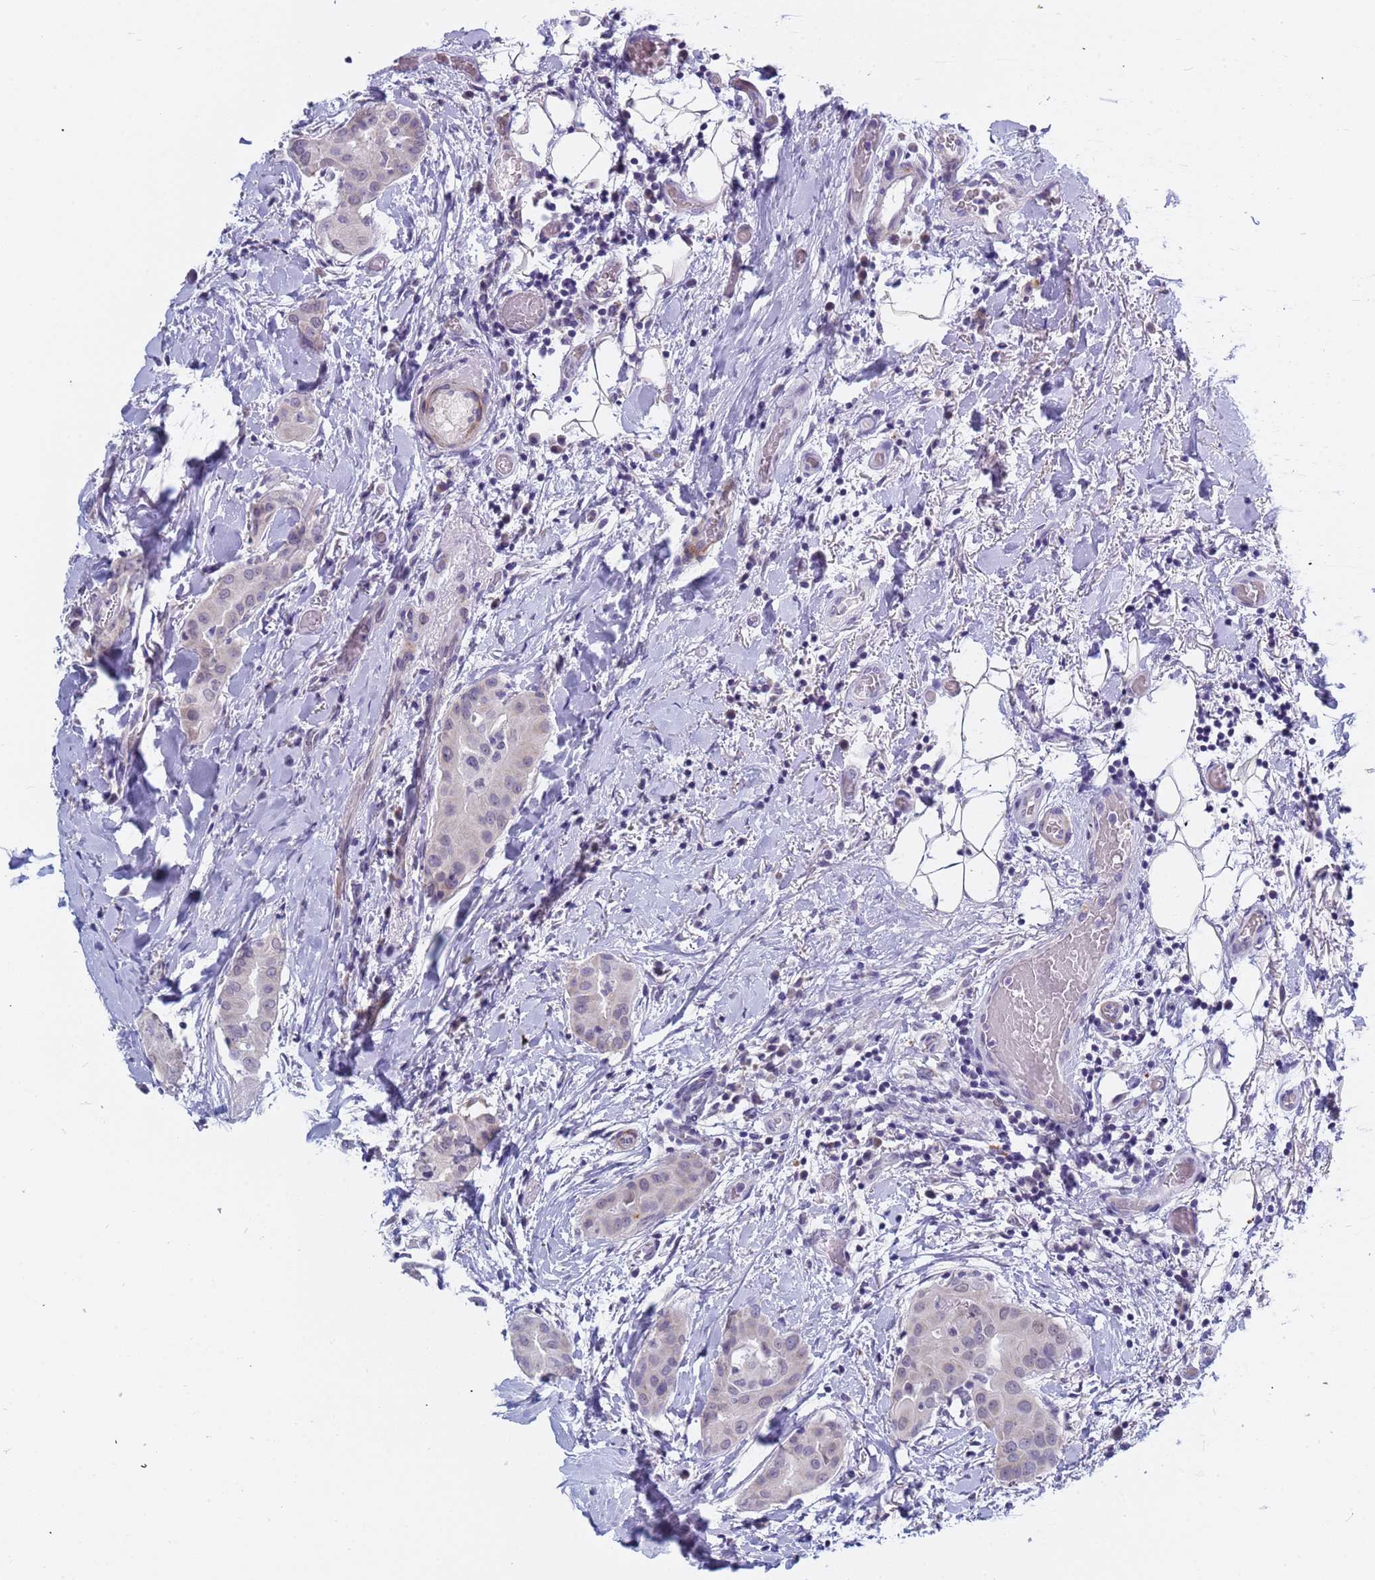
{"staining": {"intensity": "negative", "quantity": "none", "location": "none"}, "tissue": "thyroid cancer", "cell_type": "Tumor cells", "image_type": "cancer", "snomed": [{"axis": "morphology", "description": "Papillary adenocarcinoma, NOS"}, {"axis": "topography", "description": "Thyroid gland"}], "caption": "Thyroid cancer was stained to show a protein in brown. There is no significant staining in tumor cells. (Brightfield microscopy of DAB immunohistochemistry at high magnification).", "gene": "CXorf65", "patient": {"sex": "male", "age": 33}}